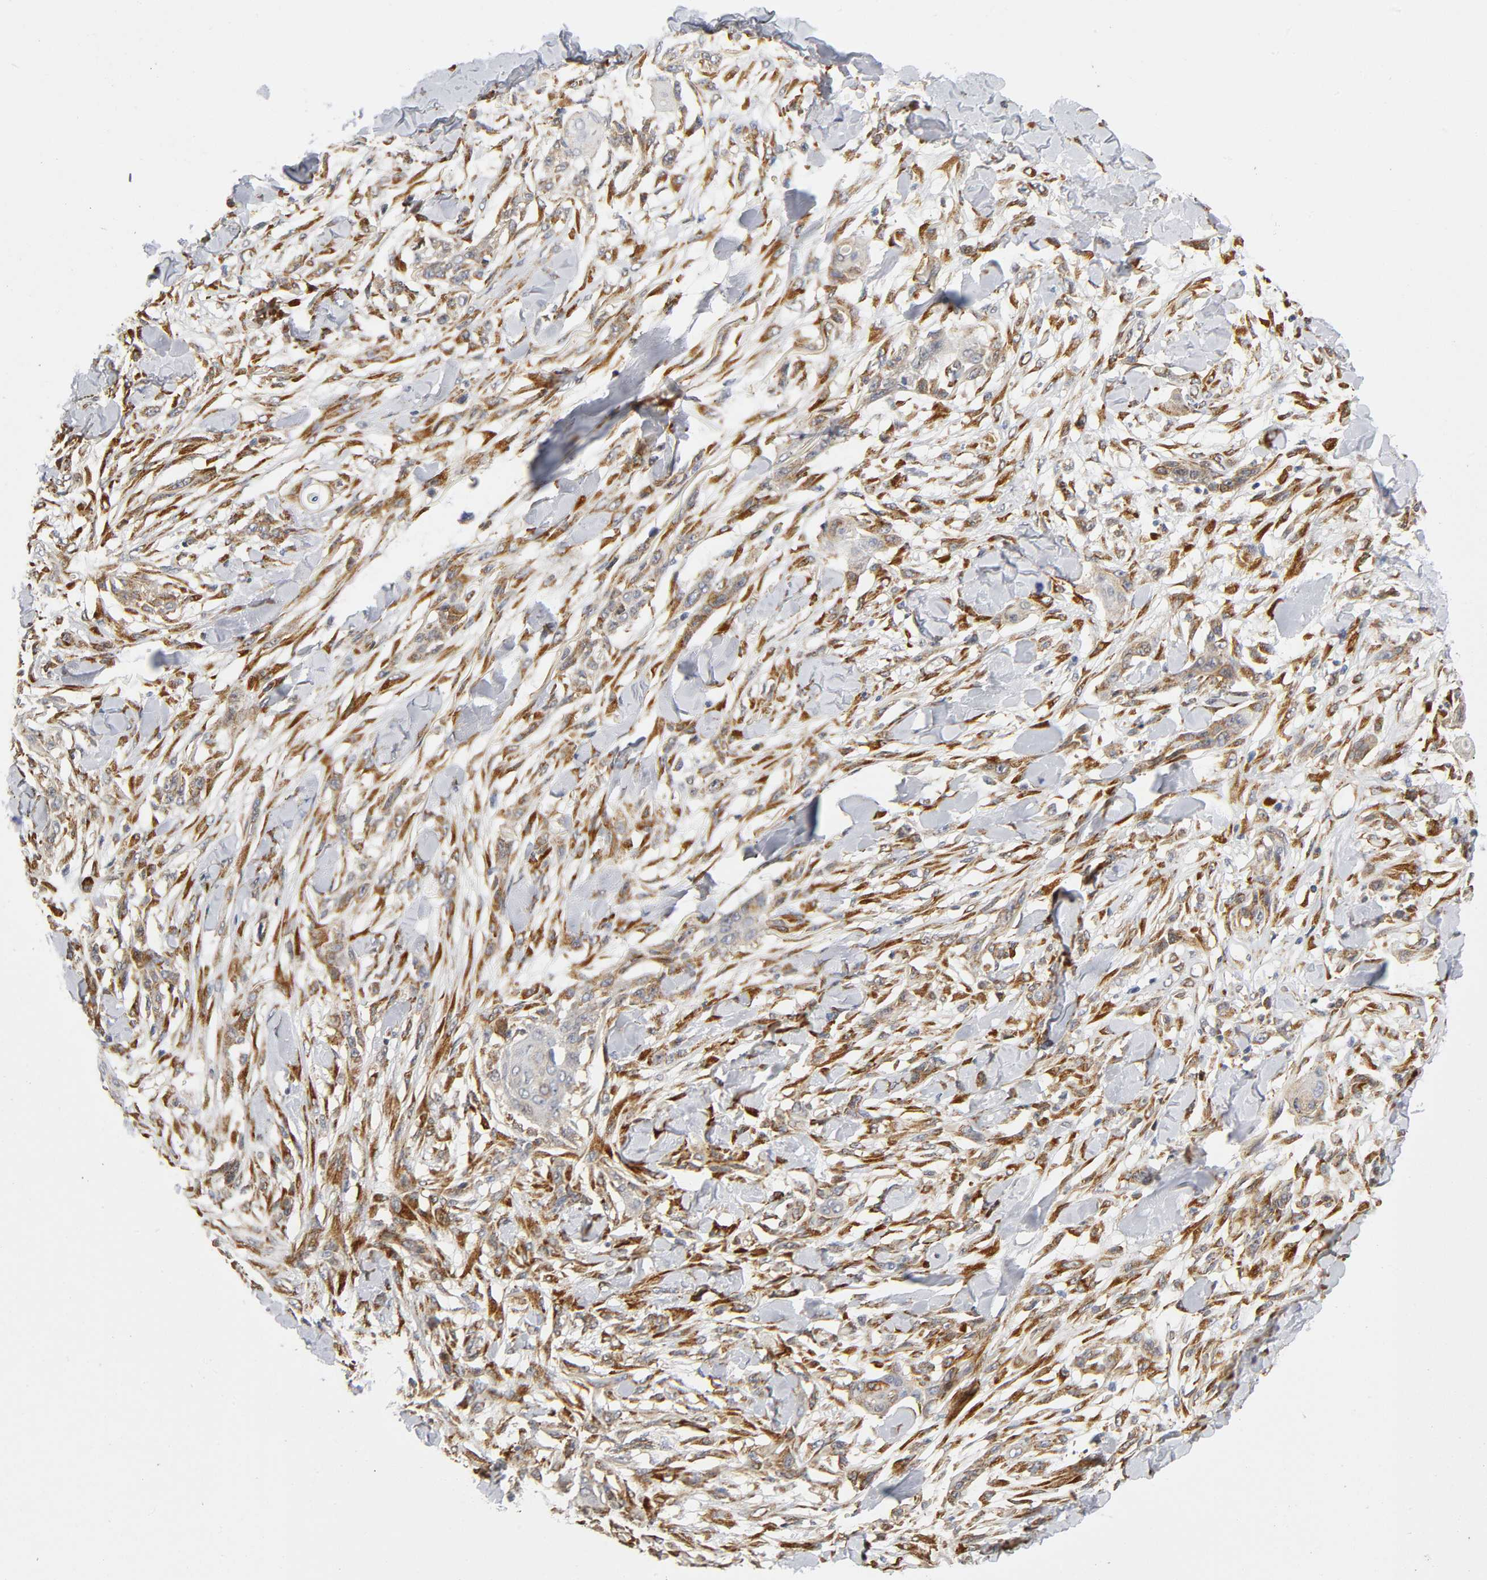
{"staining": {"intensity": "moderate", "quantity": ">75%", "location": "cytoplasmic/membranous"}, "tissue": "skin cancer", "cell_type": "Tumor cells", "image_type": "cancer", "snomed": [{"axis": "morphology", "description": "Normal tissue, NOS"}, {"axis": "morphology", "description": "Squamous cell carcinoma, NOS"}, {"axis": "topography", "description": "Skin"}], "caption": "Skin cancer was stained to show a protein in brown. There is medium levels of moderate cytoplasmic/membranous expression in about >75% of tumor cells.", "gene": "SOS2", "patient": {"sex": "female", "age": 59}}